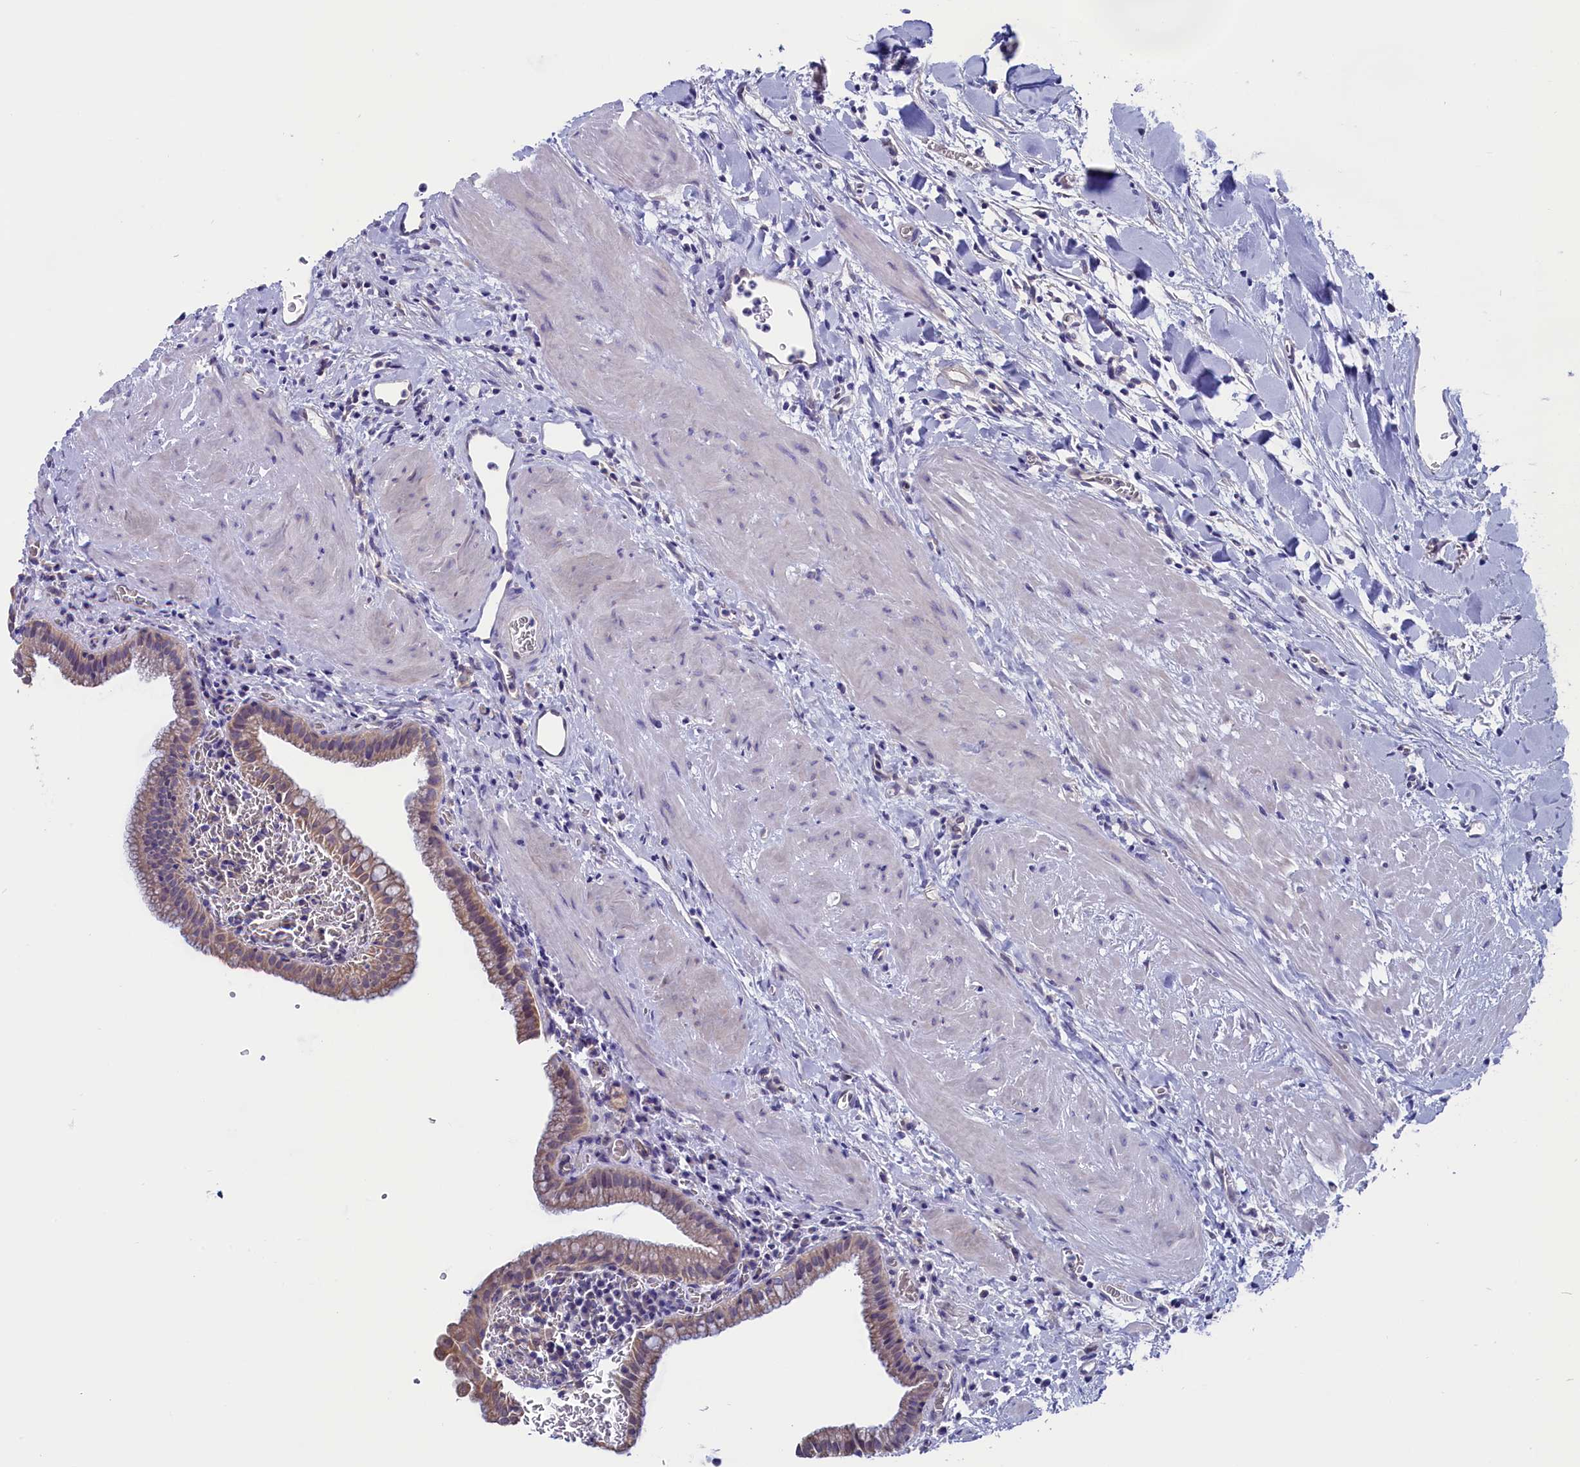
{"staining": {"intensity": "moderate", "quantity": ">75%", "location": "cytoplasmic/membranous"}, "tissue": "gallbladder", "cell_type": "Glandular cells", "image_type": "normal", "snomed": [{"axis": "morphology", "description": "Normal tissue, NOS"}, {"axis": "topography", "description": "Gallbladder"}], "caption": "A micrograph showing moderate cytoplasmic/membranous expression in approximately >75% of glandular cells in benign gallbladder, as visualized by brown immunohistochemical staining.", "gene": "CIAPIN1", "patient": {"sex": "male", "age": 78}}